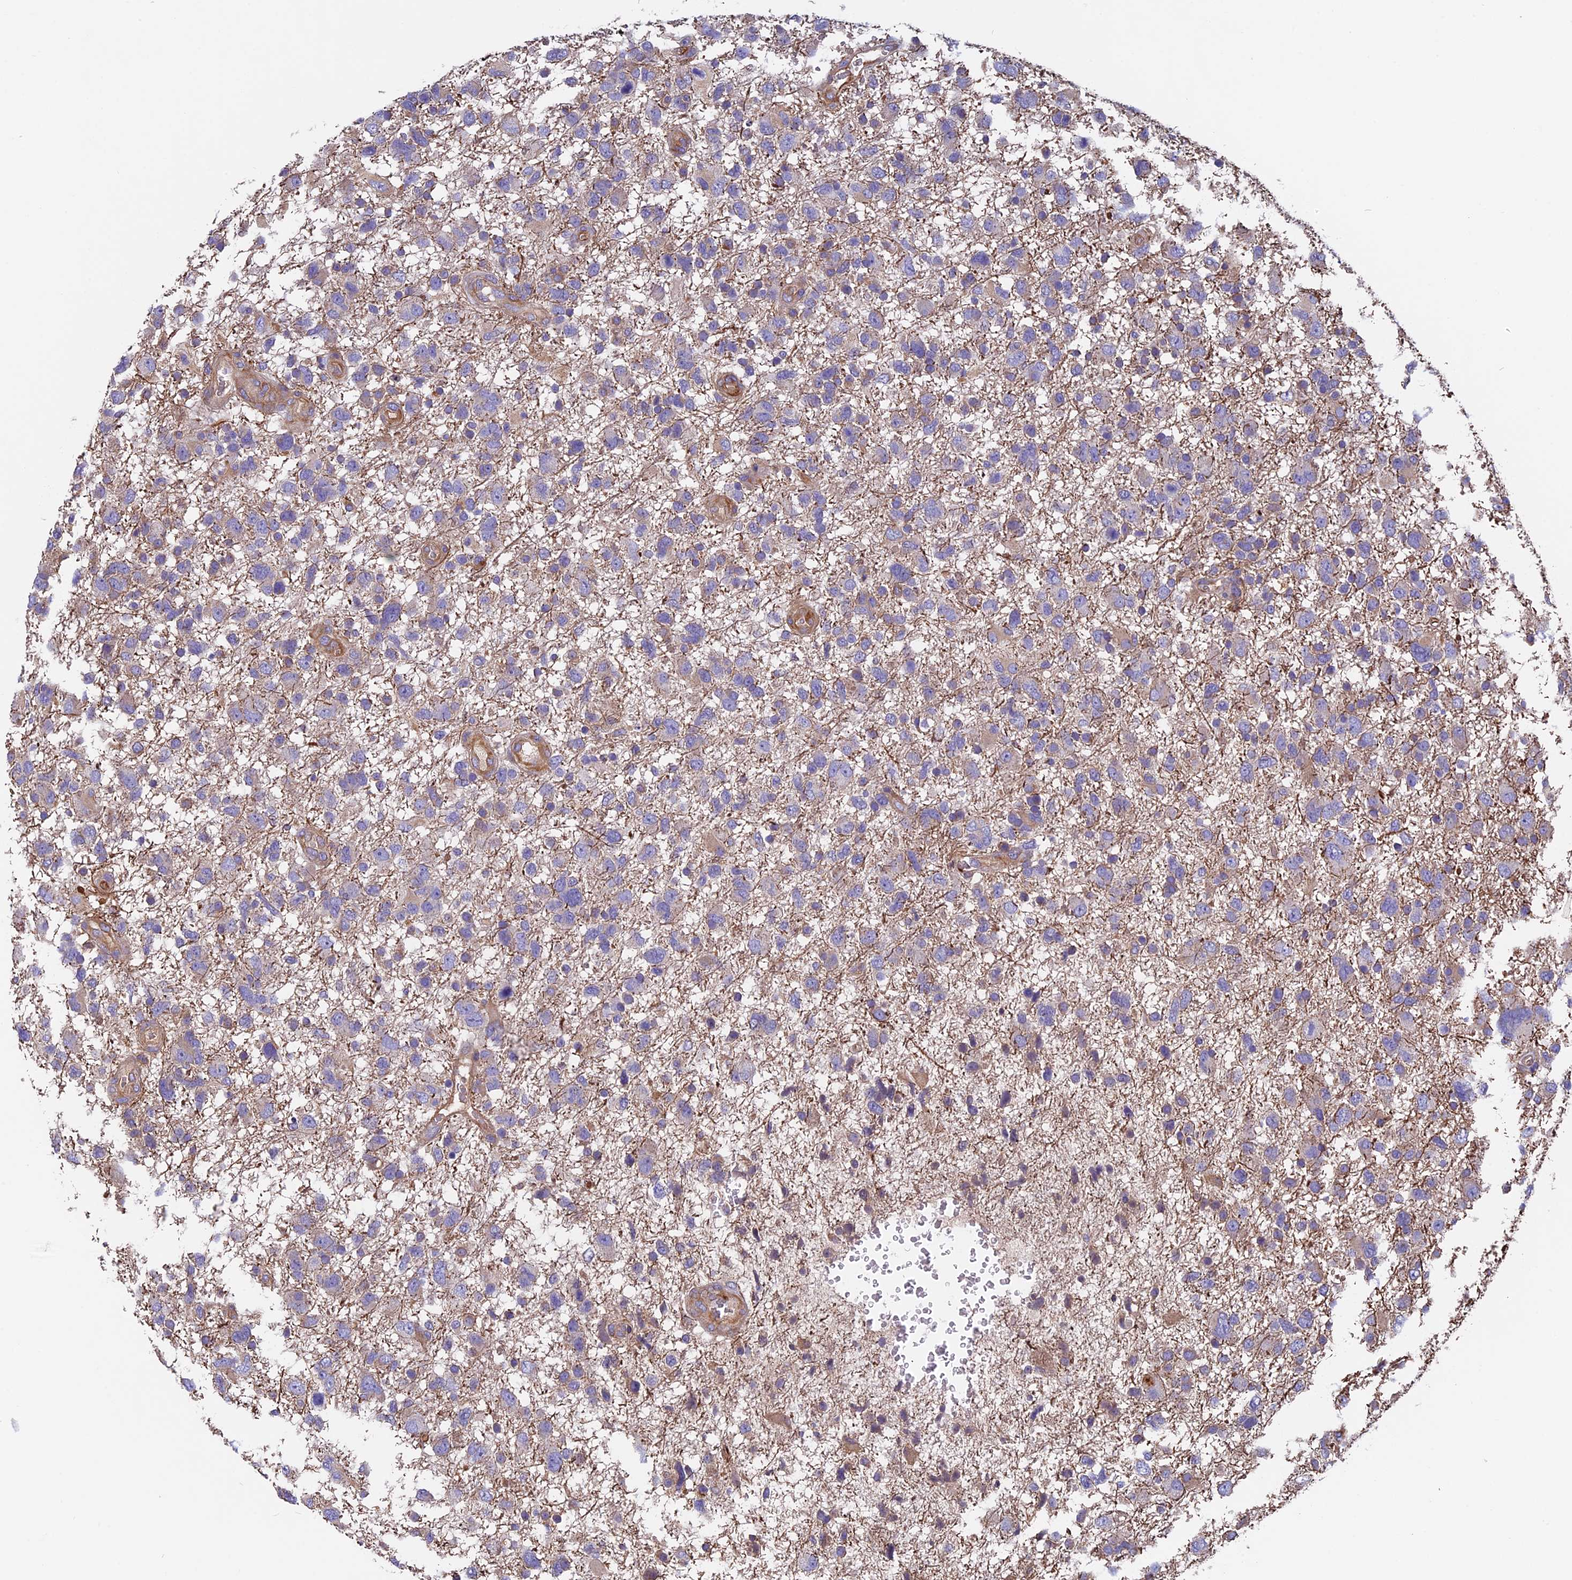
{"staining": {"intensity": "weak", "quantity": "<25%", "location": "cytoplasmic/membranous"}, "tissue": "glioma", "cell_type": "Tumor cells", "image_type": "cancer", "snomed": [{"axis": "morphology", "description": "Glioma, malignant, High grade"}, {"axis": "topography", "description": "Brain"}], "caption": "There is no significant positivity in tumor cells of glioma.", "gene": "CCDC153", "patient": {"sex": "male", "age": 61}}